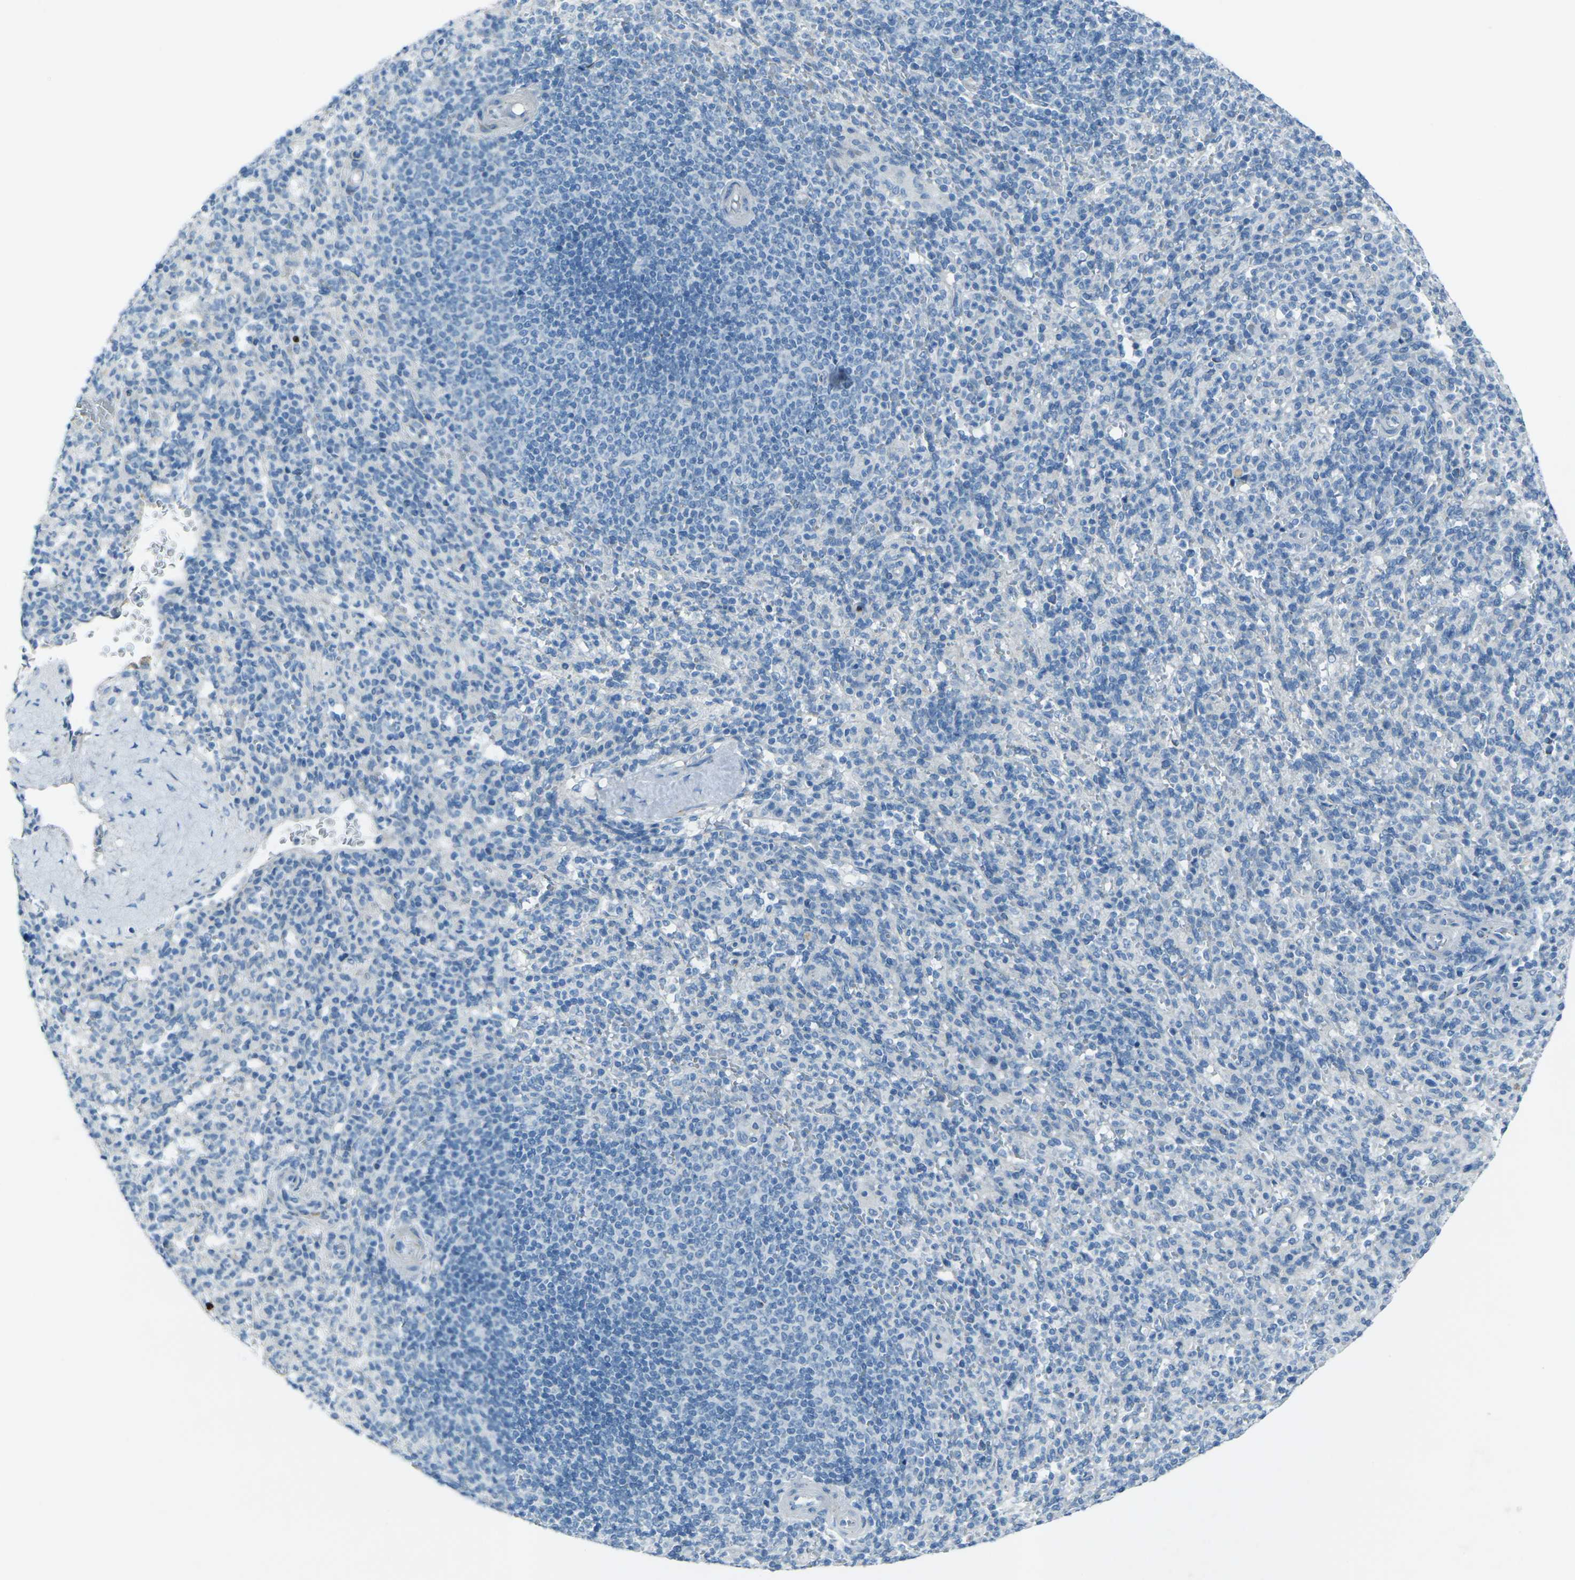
{"staining": {"intensity": "negative", "quantity": "none", "location": "none"}, "tissue": "spleen", "cell_type": "Cells in red pulp", "image_type": "normal", "snomed": [{"axis": "morphology", "description": "Normal tissue, NOS"}, {"axis": "topography", "description": "Spleen"}], "caption": "Spleen stained for a protein using IHC demonstrates no expression cells in red pulp.", "gene": "ANKRD46", "patient": {"sex": "male", "age": 36}}